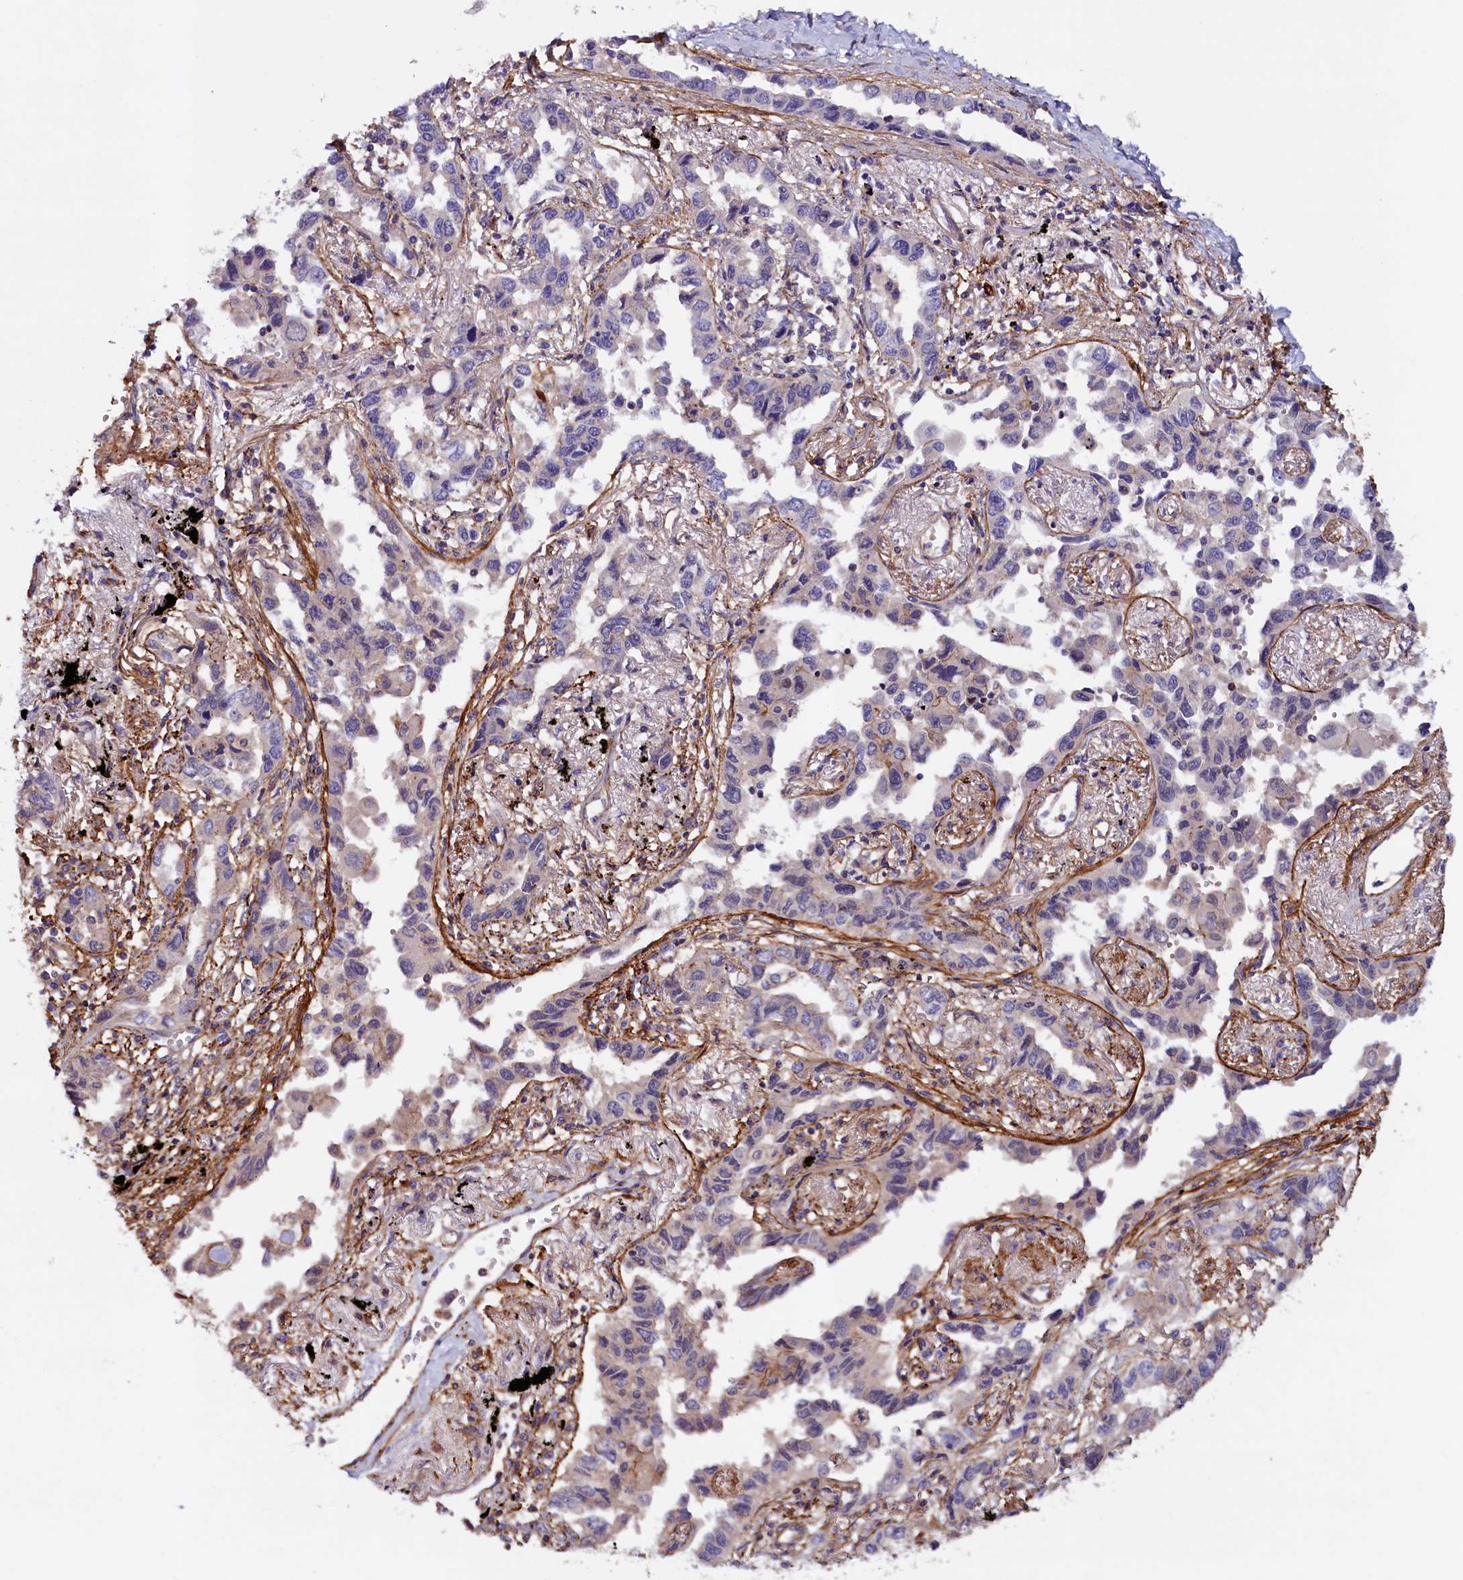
{"staining": {"intensity": "negative", "quantity": "none", "location": "none"}, "tissue": "lung cancer", "cell_type": "Tumor cells", "image_type": "cancer", "snomed": [{"axis": "morphology", "description": "Adenocarcinoma, NOS"}, {"axis": "topography", "description": "Lung"}], "caption": "Protein analysis of lung cancer displays no significant positivity in tumor cells. (DAB (3,3'-diaminobenzidine) immunohistochemistry visualized using brightfield microscopy, high magnification).", "gene": "DUOXA1", "patient": {"sex": "male", "age": 67}}